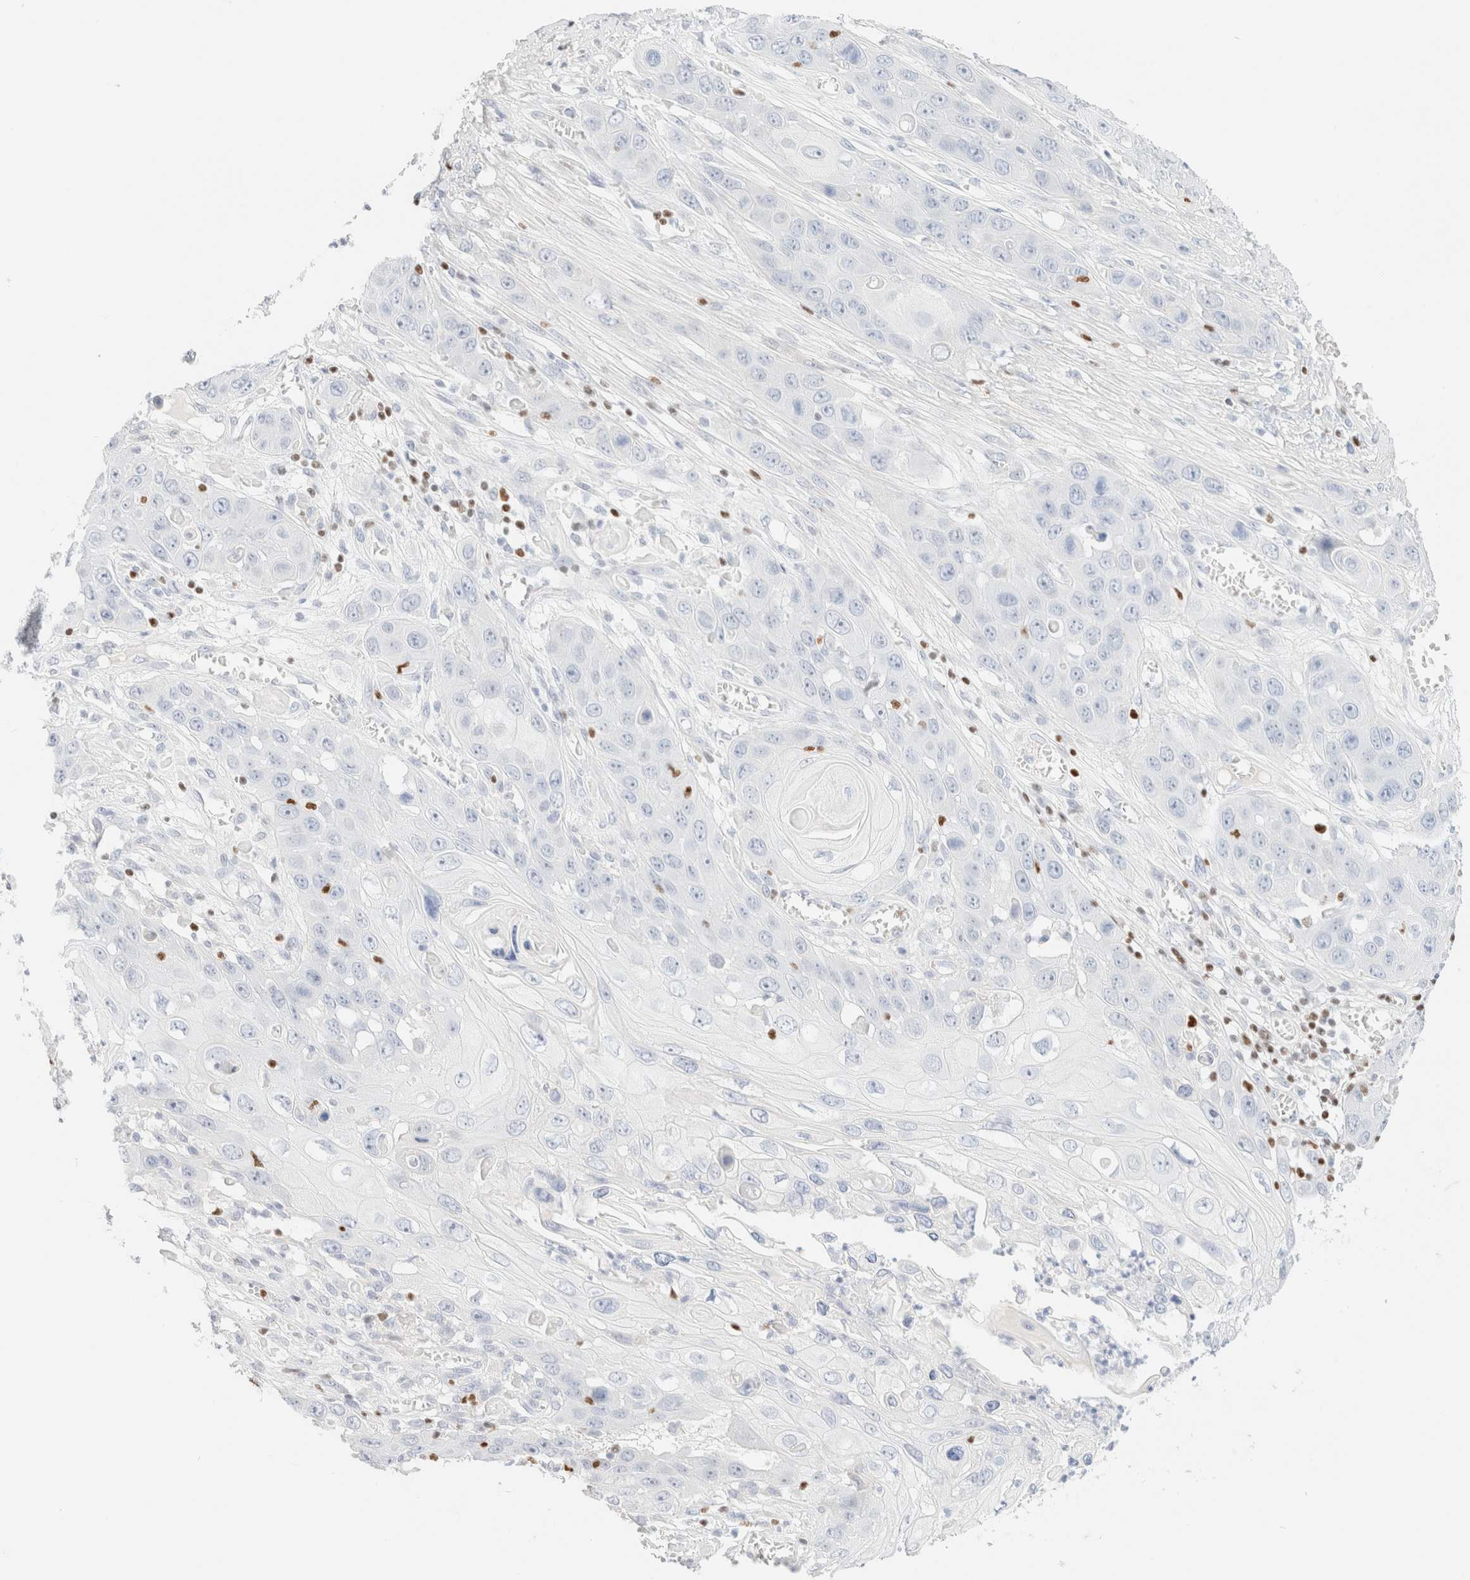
{"staining": {"intensity": "negative", "quantity": "none", "location": "none"}, "tissue": "skin cancer", "cell_type": "Tumor cells", "image_type": "cancer", "snomed": [{"axis": "morphology", "description": "Squamous cell carcinoma, NOS"}, {"axis": "topography", "description": "Skin"}], "caption": "DAB (3,3'-diaminobenzidine) immunohistochemical staining of human skin cancer displays no significant positivity in tumor cells.", "gene": "IKZF3", "patient": {"sex": "male", "age": 55}}